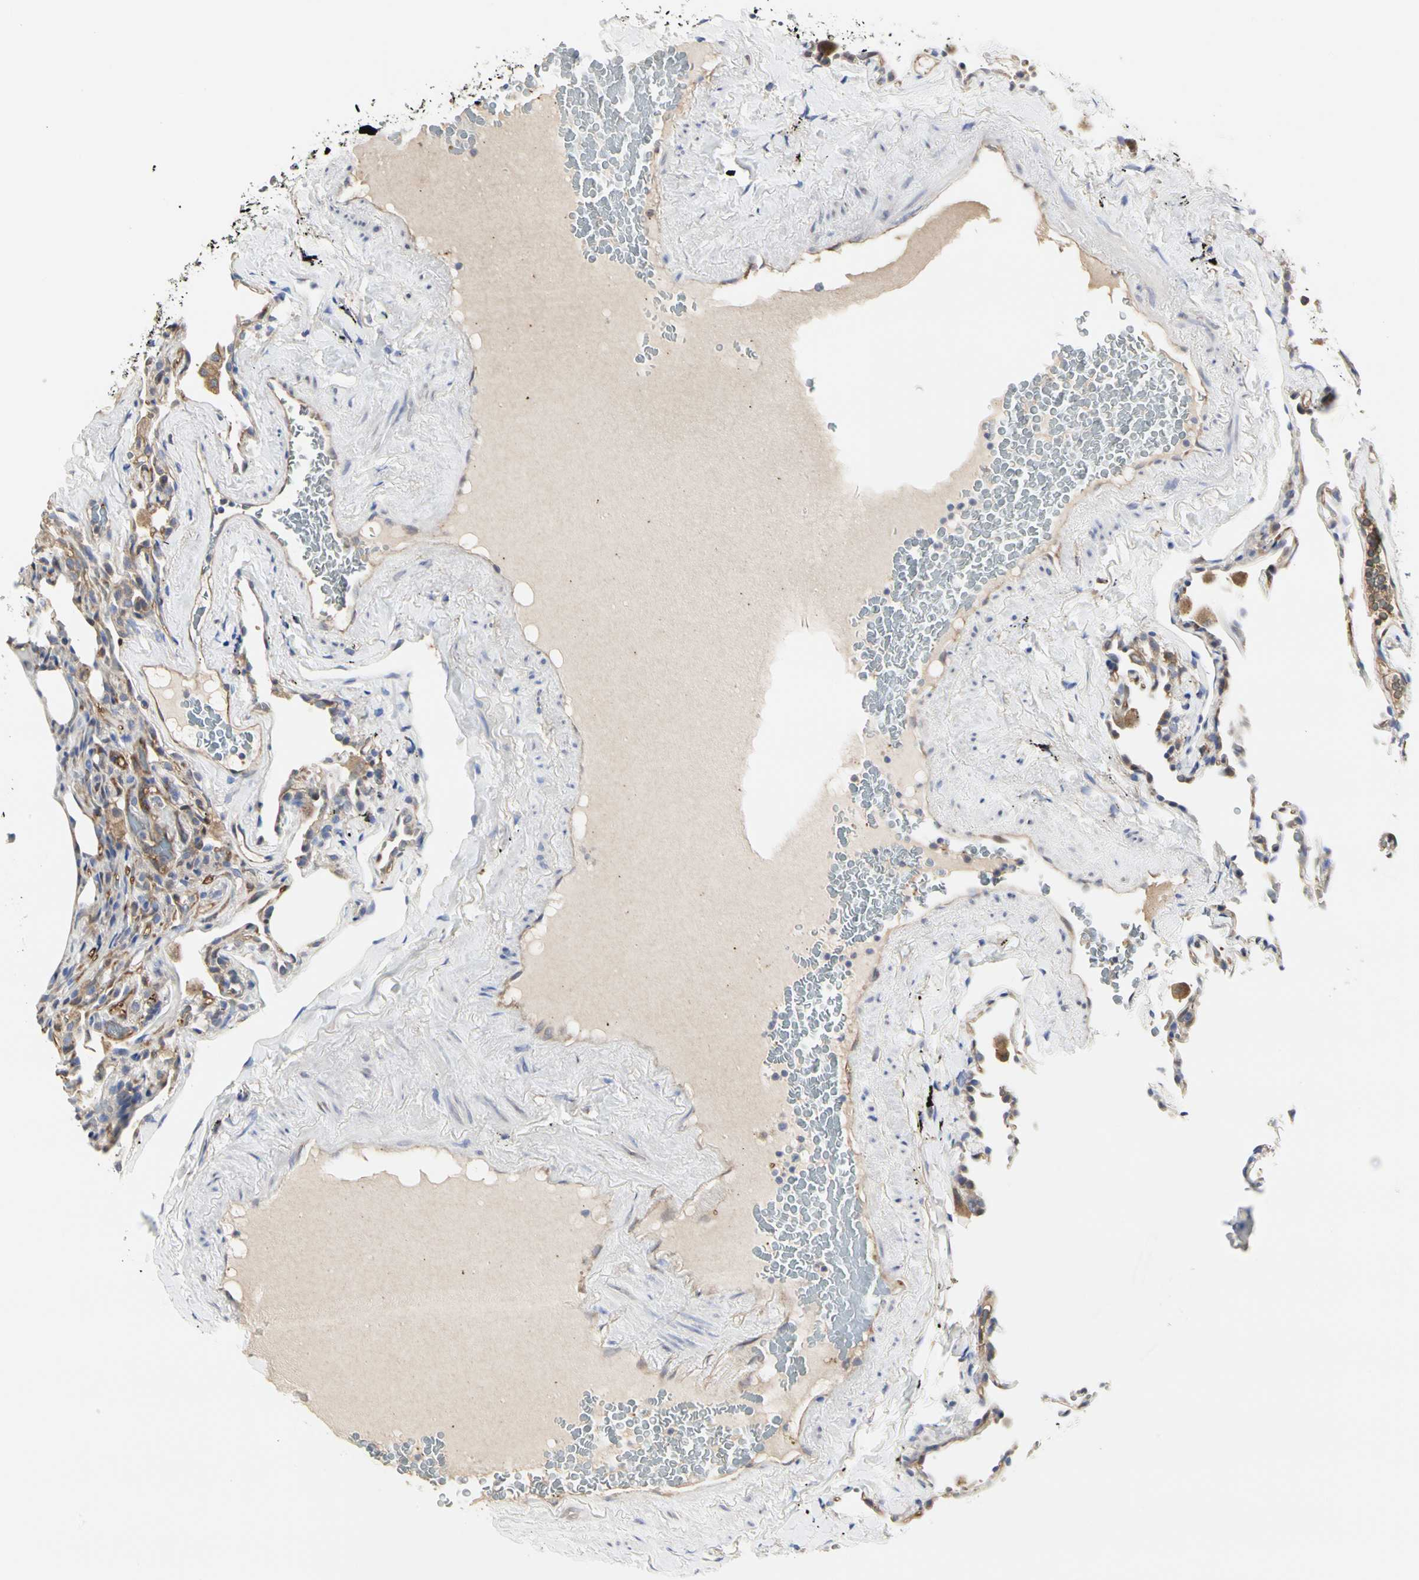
{"staining": {"intensity": "negative", "quantity": "none", "location": "none"}, "tissue": "lung", "cell_type": "Alveolar cells", "image_type": "normal", "snomed": [{"axis": "morphology", "description": "Normal tissue, NOS"}, {"axis": "morphology", "description": "Soft tissue tumor metastatic"}, {"axis": "topography", "description": "Lung"}], "caption": "IHC micrograph of normal lung stained for a protein (brown), which exhibits no staining in alveolar cells. (DAB IHC visualized using brightfield microscopy, high magnification).", "gene": "C3orf52", "patient": {"sex": "male", "age": 59}}